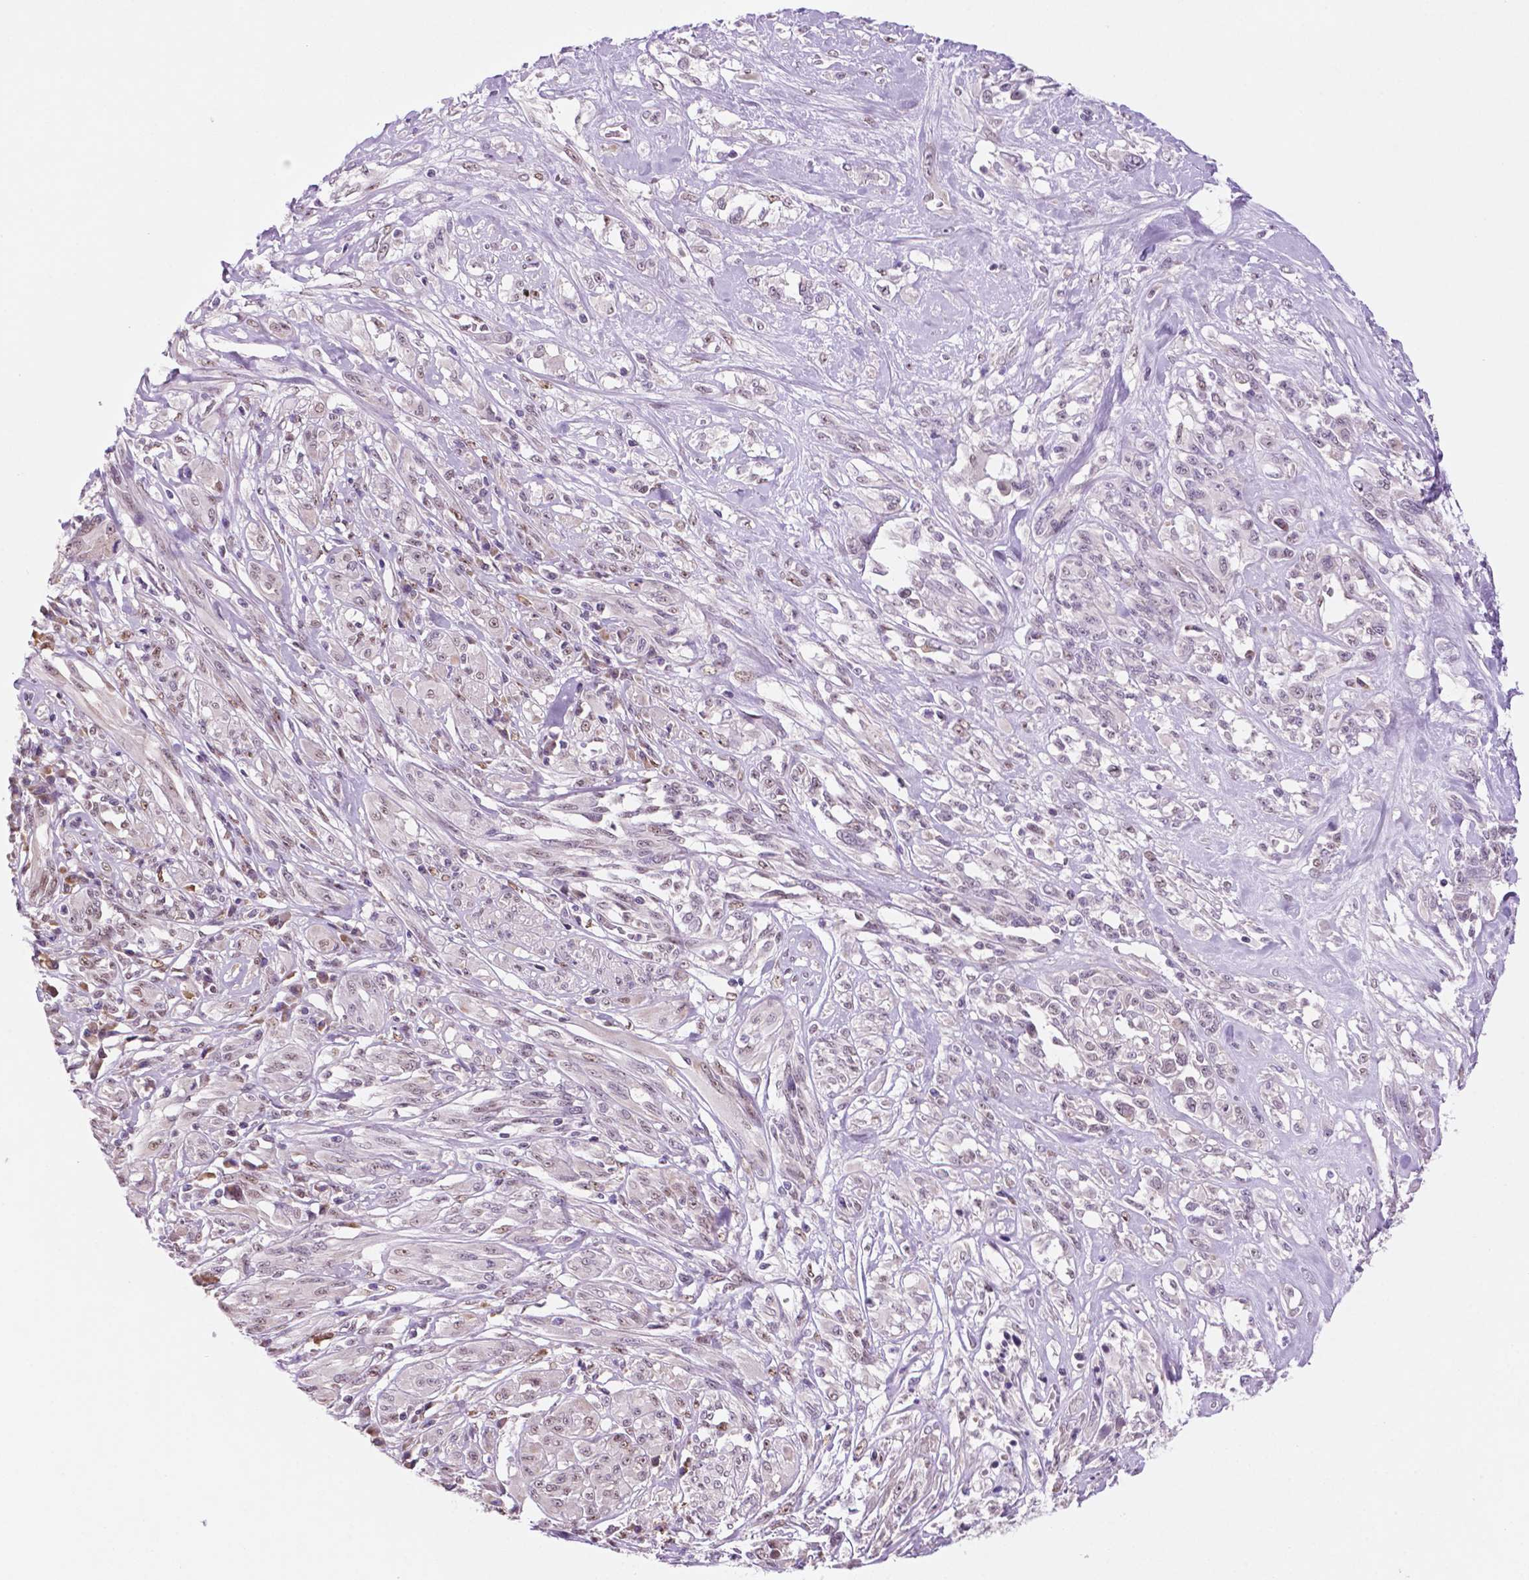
{"staining": {"intensity": "weak", "quantity": "<25%", "location": "nuclear"}, "tissue": "melanoma", "cell_type": "Tumor cells", "image_type": "cancer", "snomed": [{"axis": "morphology", "description": "Malignant melanoma, NOS"}, {"axis": "topography", "description": "Skin"}], "caption": "Melanoma was stained to show a protein in brown. There is no significant positivity in tumor cells.", "gene": "C18orf21", "patient": {"sex": "female", "age": 91}}